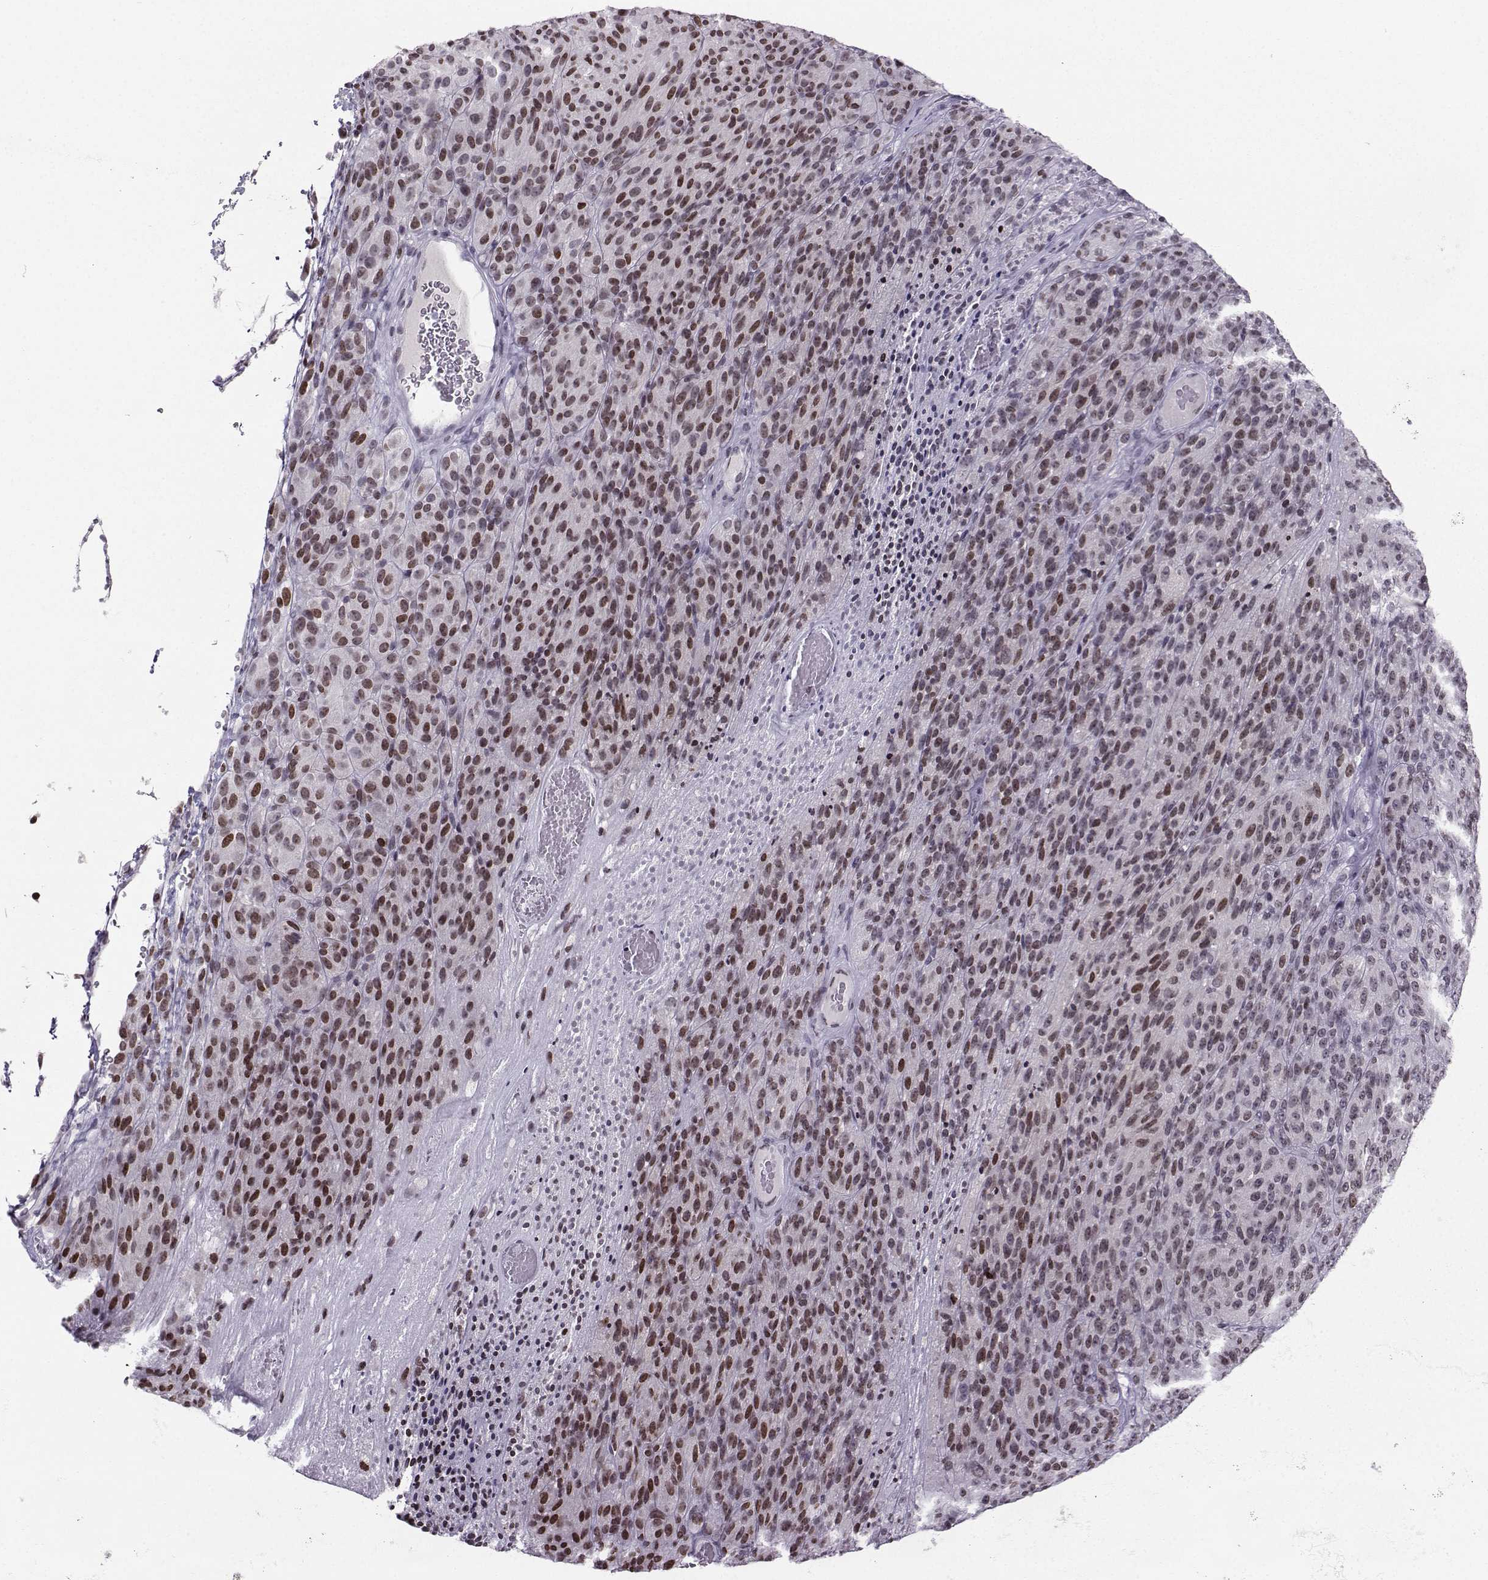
{"staining": {"intensity": "moderate", "quantity": "25%-75%", "location": "nuclear"}, "tissue": "melanoma", "cell_type": "Tumor cells", "image_type": "cancer", "snomed": [{"axis": "morphology", "description": "Malignant melanoma, Metastatic site"}, {"axis": "topography", "description": "Brain"}], "caption": "Protein positivity by immunohistochemistry exhibits moderate nuclear staining in approximately 25%-75% of tumor cells in malignant melanoma (metastatic site).", "gene": "ZNF19", "patient": {"sex": "female", "age": 56}}